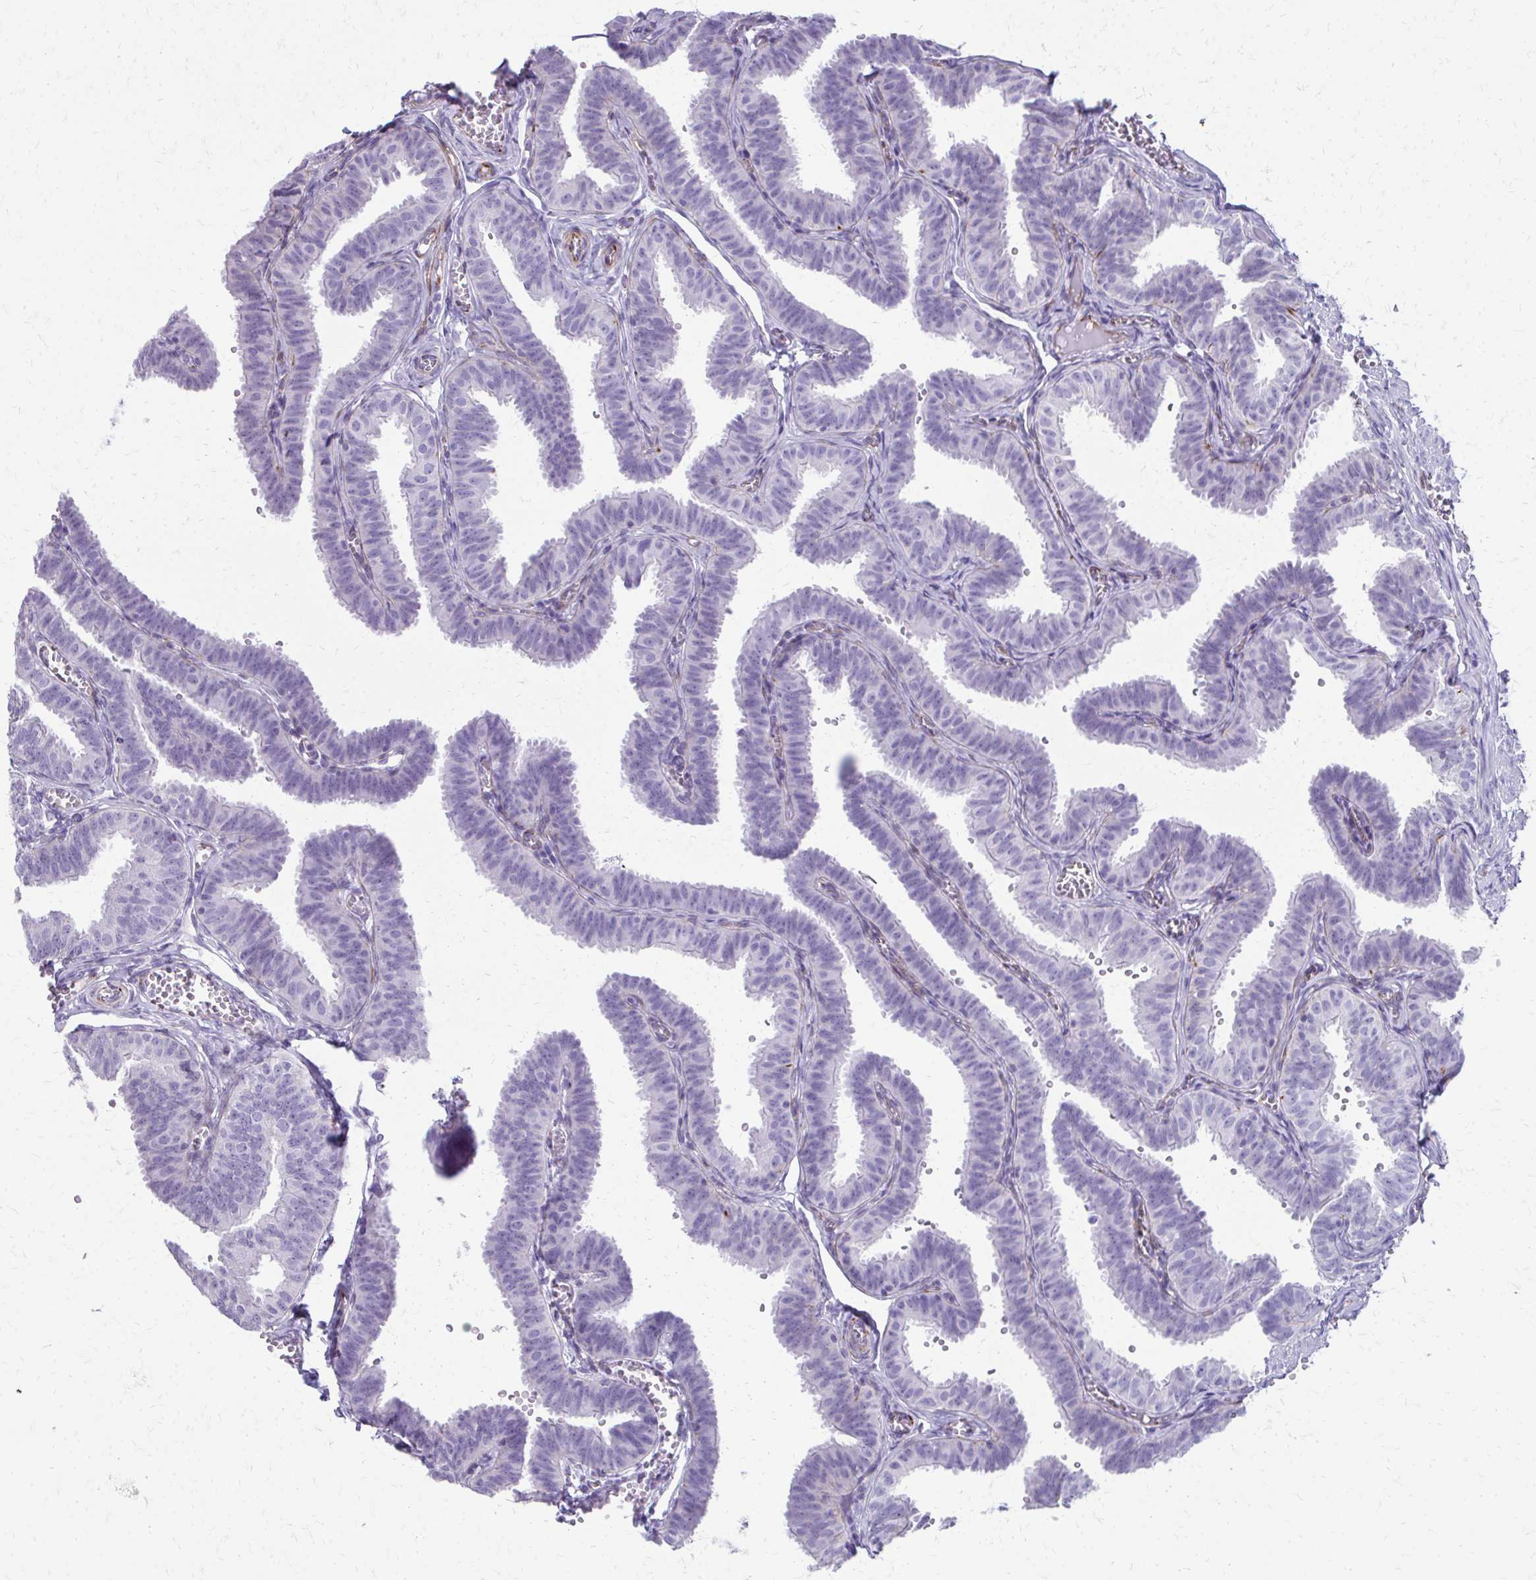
{"staining": {"intensity": "negative", "quantity": "none", "location": "none"}, "tissue": "fallopian tube", "cell_type": "Glandular cells", "image_type": "normal", "snomed": [{"axis": "morphology", "description": "Normal tissue, NOS"}, {"axis": "topography", "description": "Fallopian tube"}], "caption": "High power microscopy image of an IHC image of unremarkable fallopian tube, revealing no significant staining in glandular cells. Brightfield microscopy of immunohistochemistry stained with DAB (3,3'-diaminobenzidine) (brown) and hematoxylin (blue), captured at high magnification.", "gene": "TRIM6", "patient": {"sex": "female", "age": 25}}